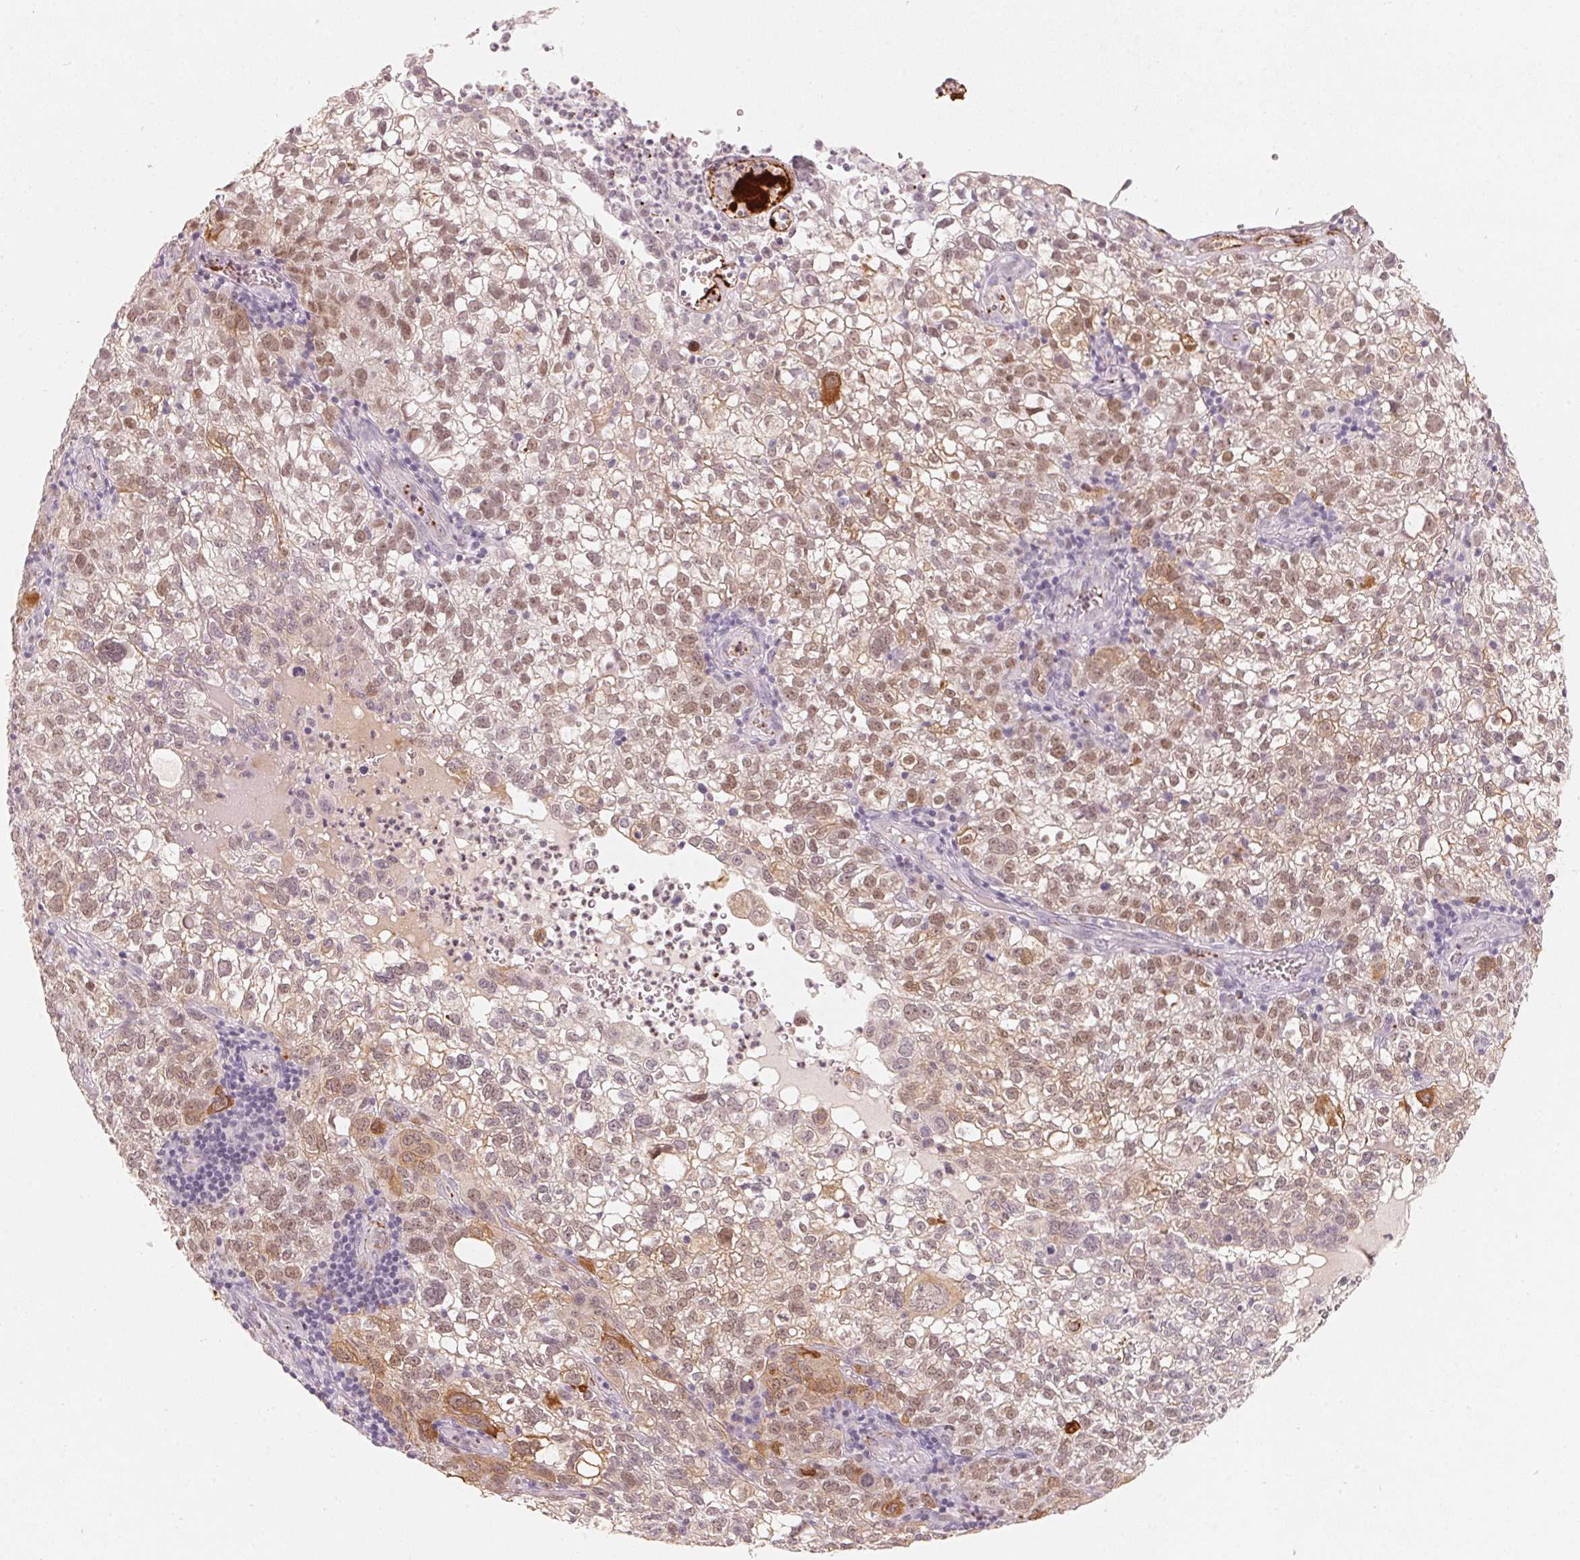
{"staining": {"intensity": "moderate", "quantity": ">75%", "location": "nuclear"}, "tissue": "cervical cancer", "cell_type": "Tumor cells", "image_type": "cancer", "snomed": [{"axis": "morphology", "description": "Squamous cell carcinoma, NOS"}, {"axis": "topography", "description": "Cervix"}], "caption": "Cervical cancer stained with a protein marker demonstrates moderate staining in tumor cells.", "gene": "ARHGAP22", "patient": {"sex": "female", "age": 55}}